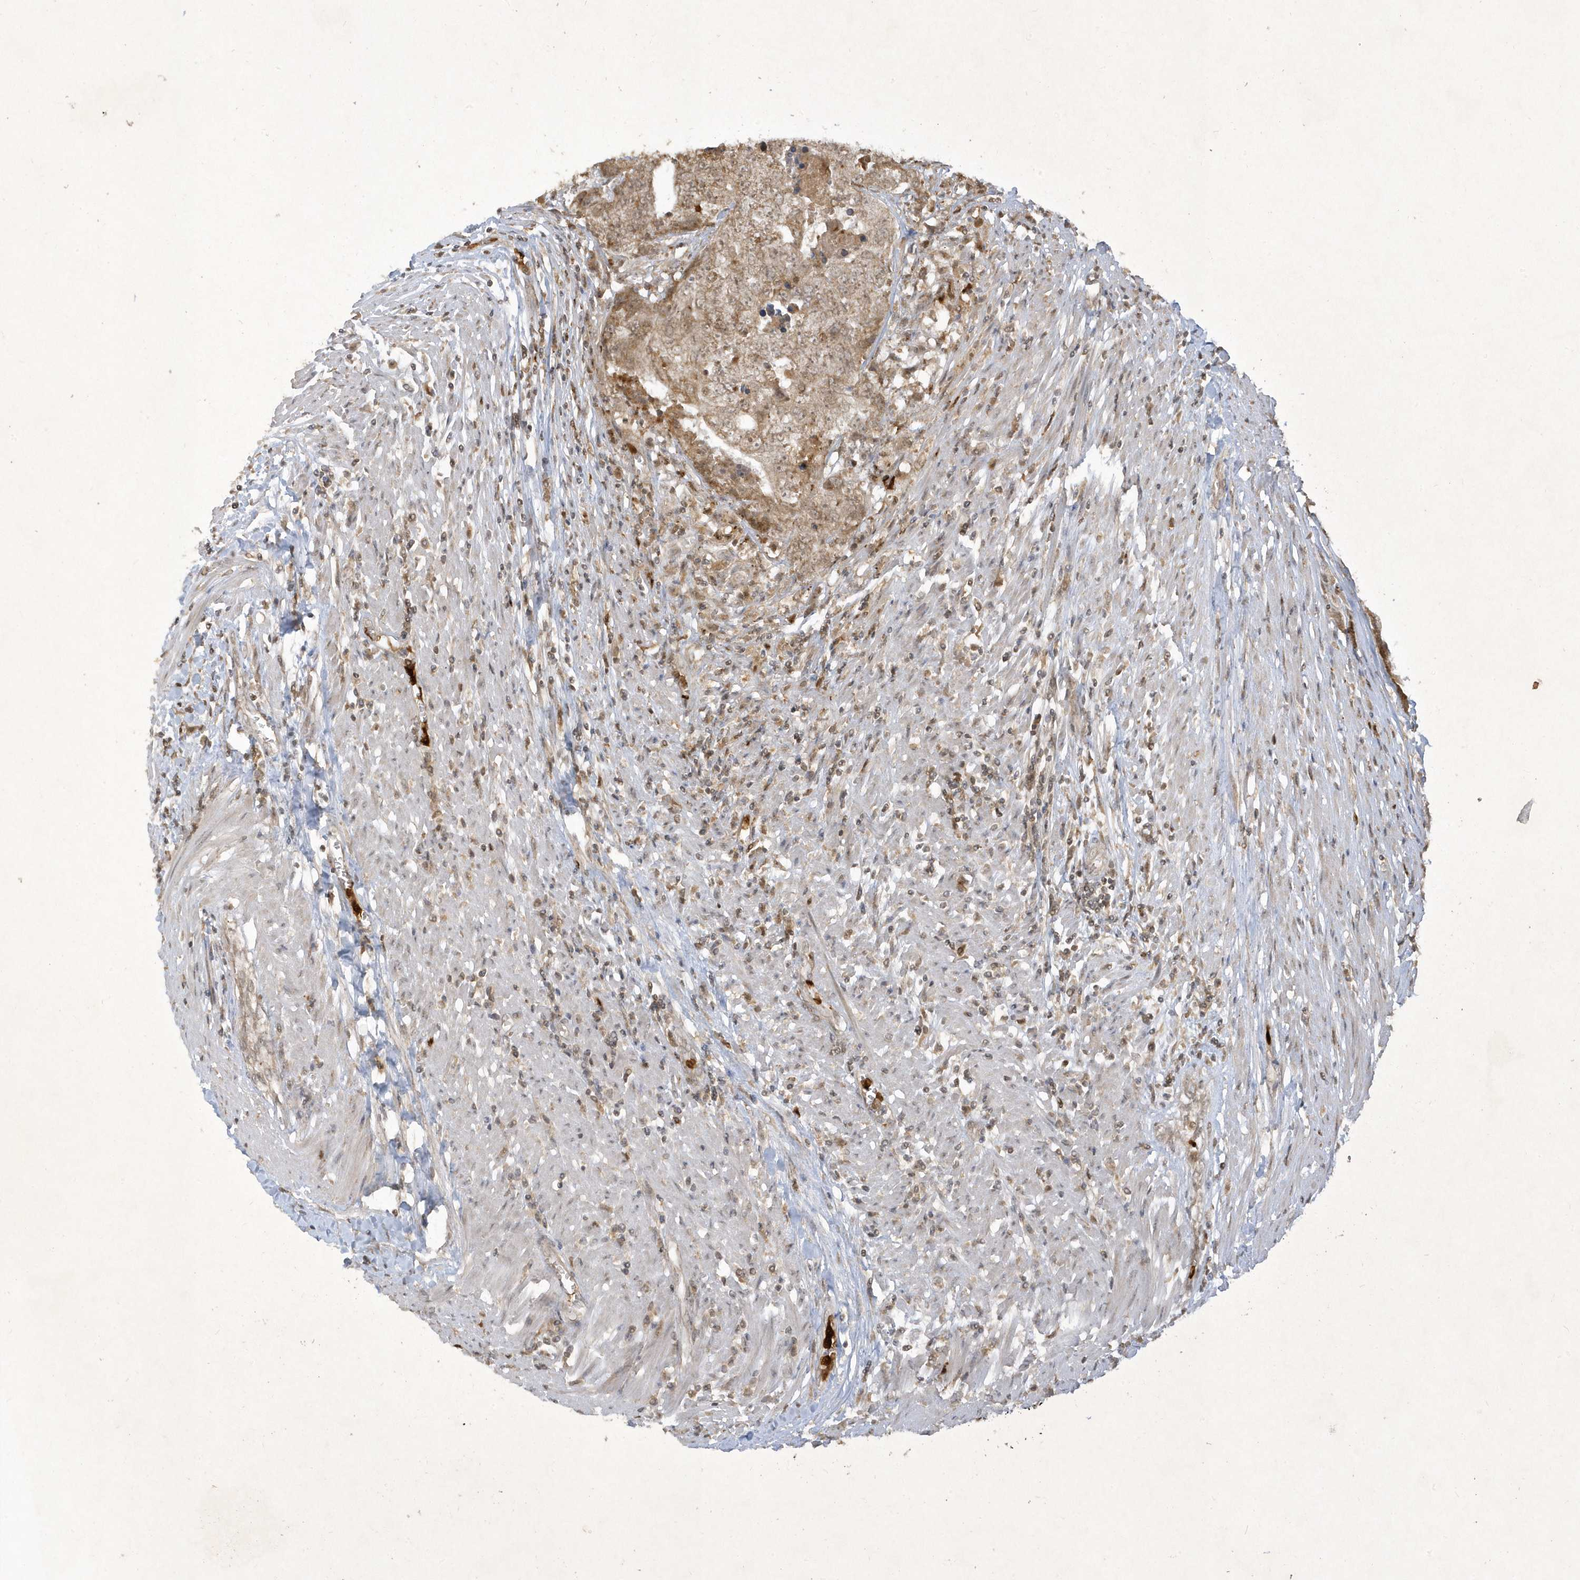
{"staining": {"intensity": "weak", "quantity": ">75%", "location": "cytoplasmic/membranous"}, "tissue": "colorectal cancer", "cell_type": "Tumor cells", "image_type": "cancer", "snomed": [{"axis": "morphology", "description": "Adenocarcinoma, NOS"}, {"axis": "topography", "description": "Colon"}], "caption": "Brown immunohistochemical staining in human colorectal adenocarcinoma shows weak cytoplasmic/membranous expression in about >75% of tumor cells.", "gene": "ZNF213", "patient": {"sex": "female", "age": 67}}